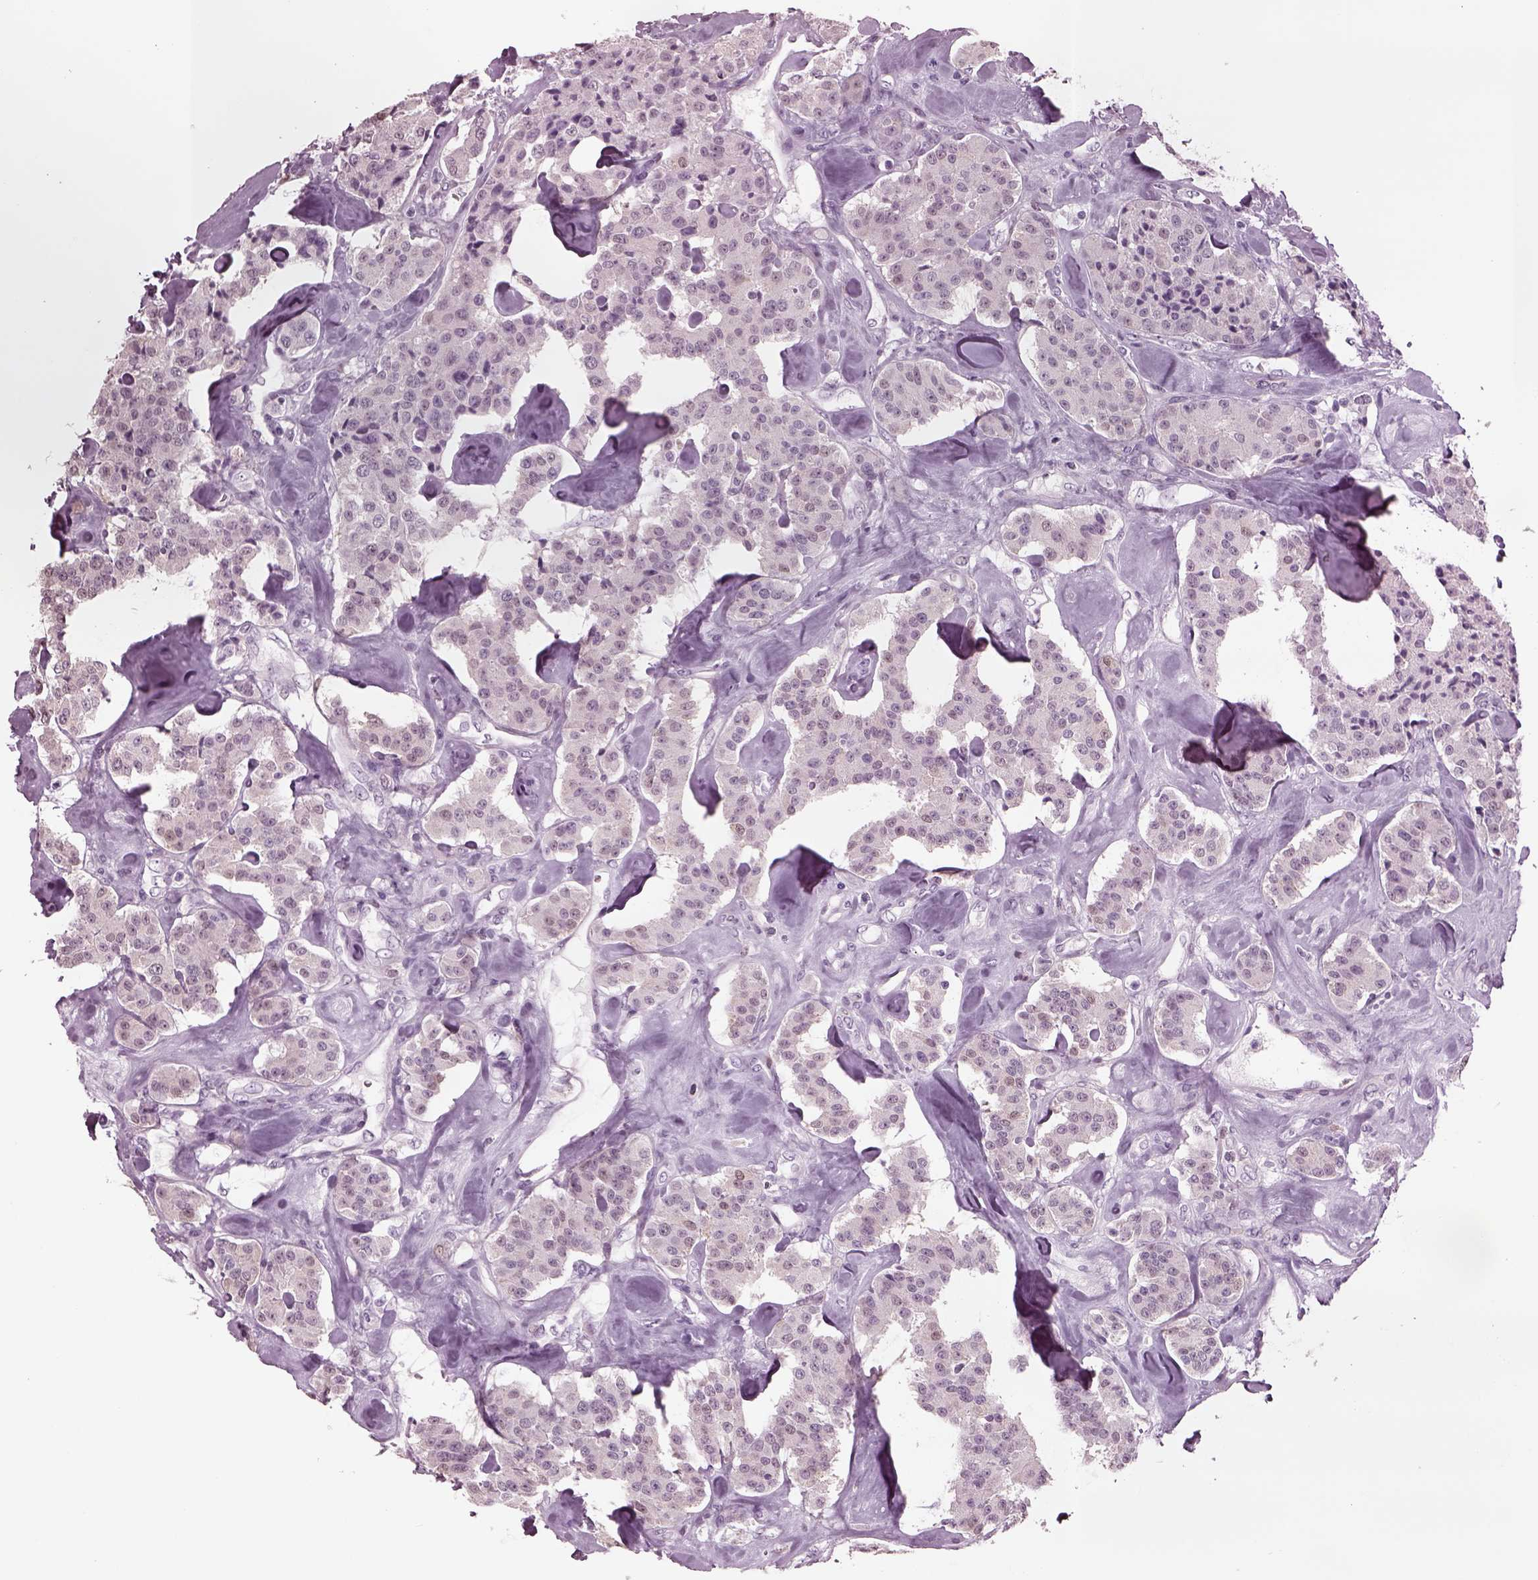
{"staining": {"intensity": "negative", "quantity": "none", "location": "none"}, "tissue": "carcinoid", "cell_type": "Tumor cells", "image_type": "cancer", "snomed": [{"axis": "morphology", "description": "Carcinoid, malignant, NOS"}, {"axis": "topography", "description": "Pancreas"}], "caption": "High power microscopy histopathology image of an IHC micrograph of carcinoid, revealing no significant staining in tumor cells.", "gene": "TPPP2", "patient": {"sex": "male", "age": 41}}